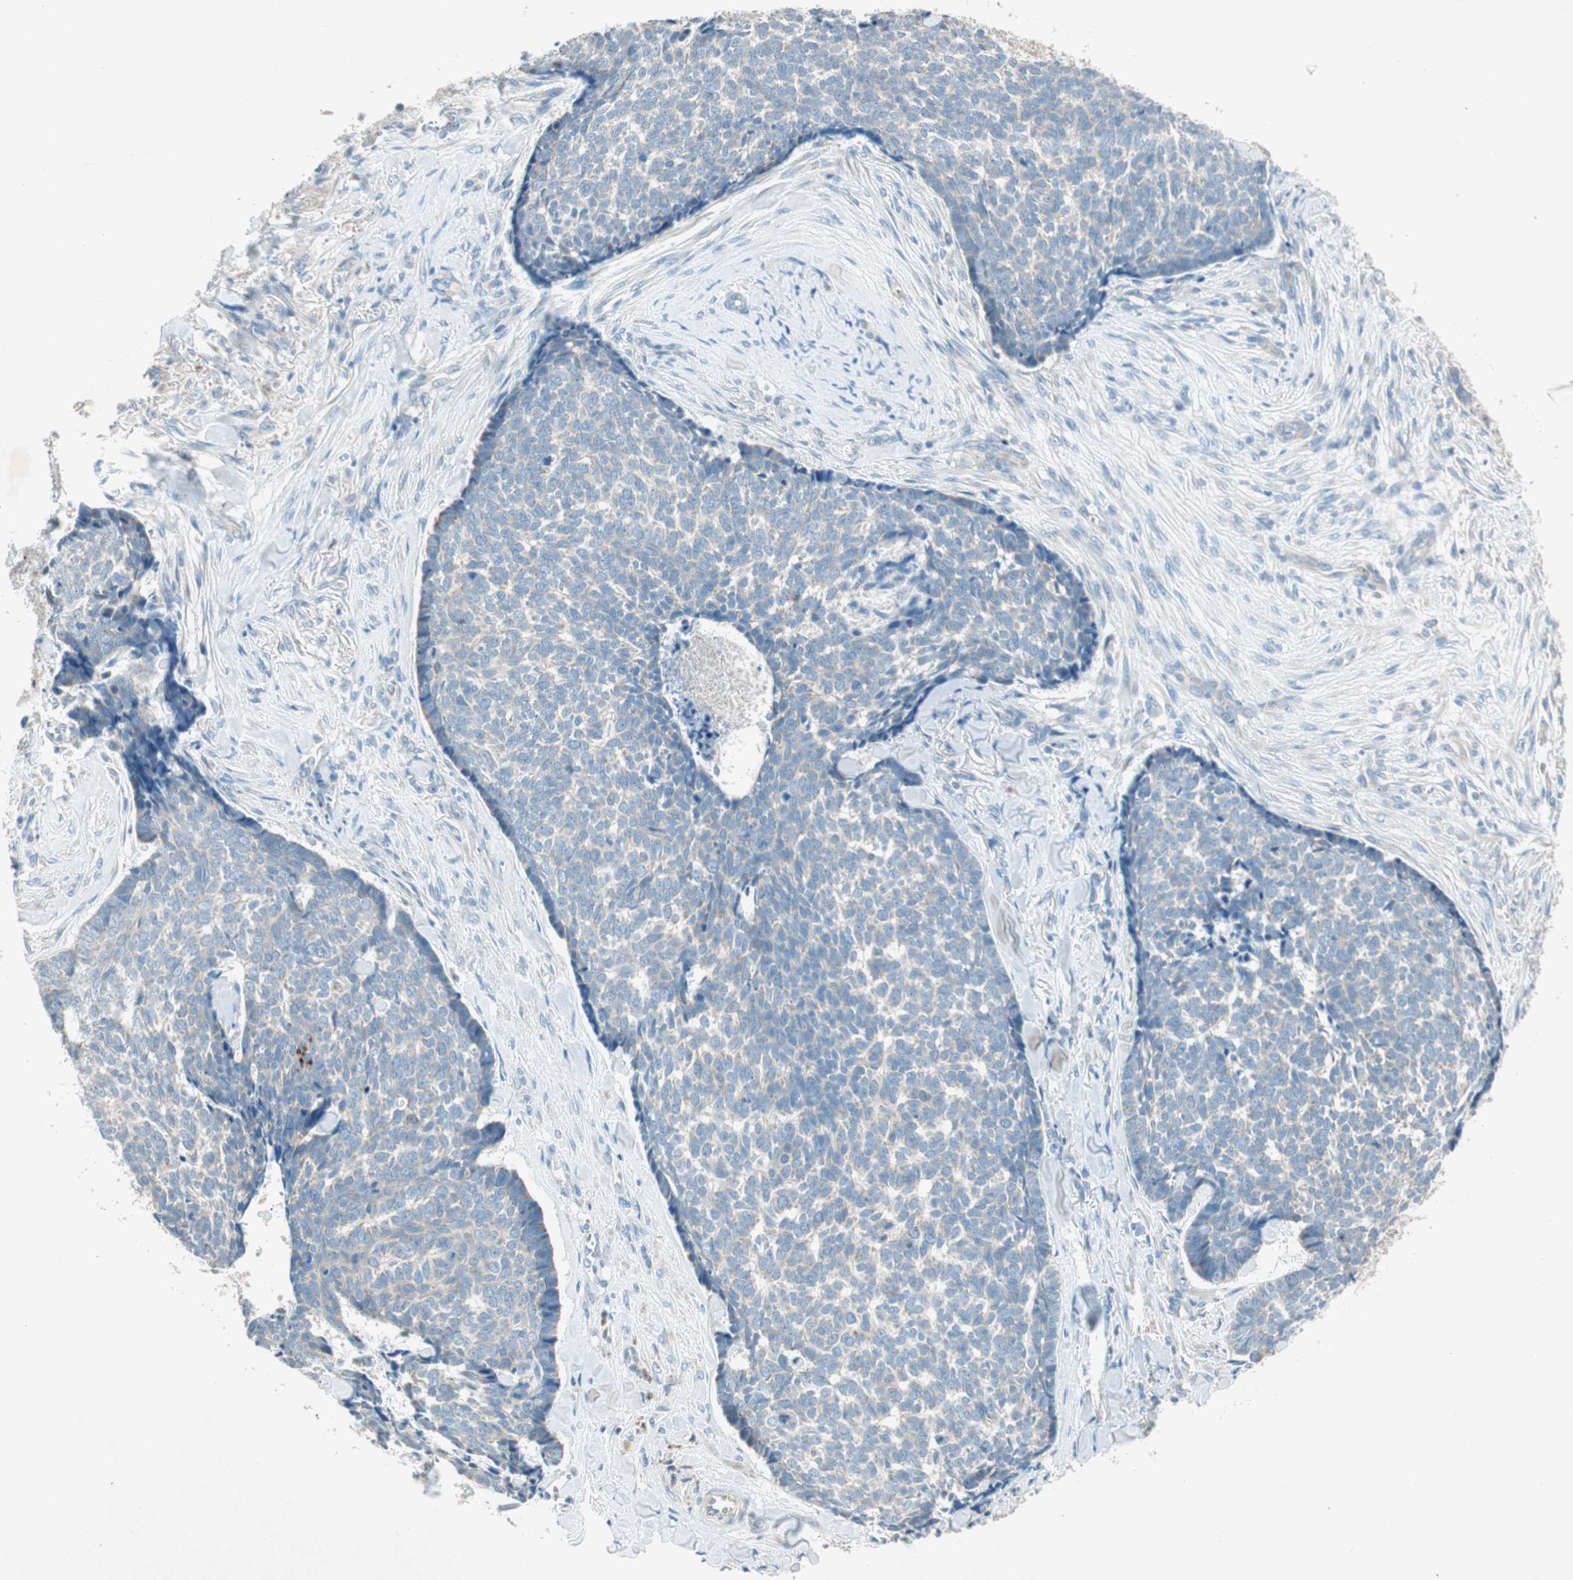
{"staining": {"intensity": "weak", "quantity": "25%-75%", "location": "cytoplasmic/membranous"}, "tissue": "skin cancer", "cell_type": "Tumor cells", "image_type": "cancer", "snomed": [{"axis": "morphology", "description": "Basal cell carcinoma"}, {"axis": "topography", "description": "Skin"}], "caption": "Human basal cell carcinoma (skin) stained for a protein (brown) shows weak cytoplasmic/membranous positive staining in approximately 25%-75% of tumor cells.", "gene": "NKAIN1", "patient": {"sex": "male", "age": 84}}